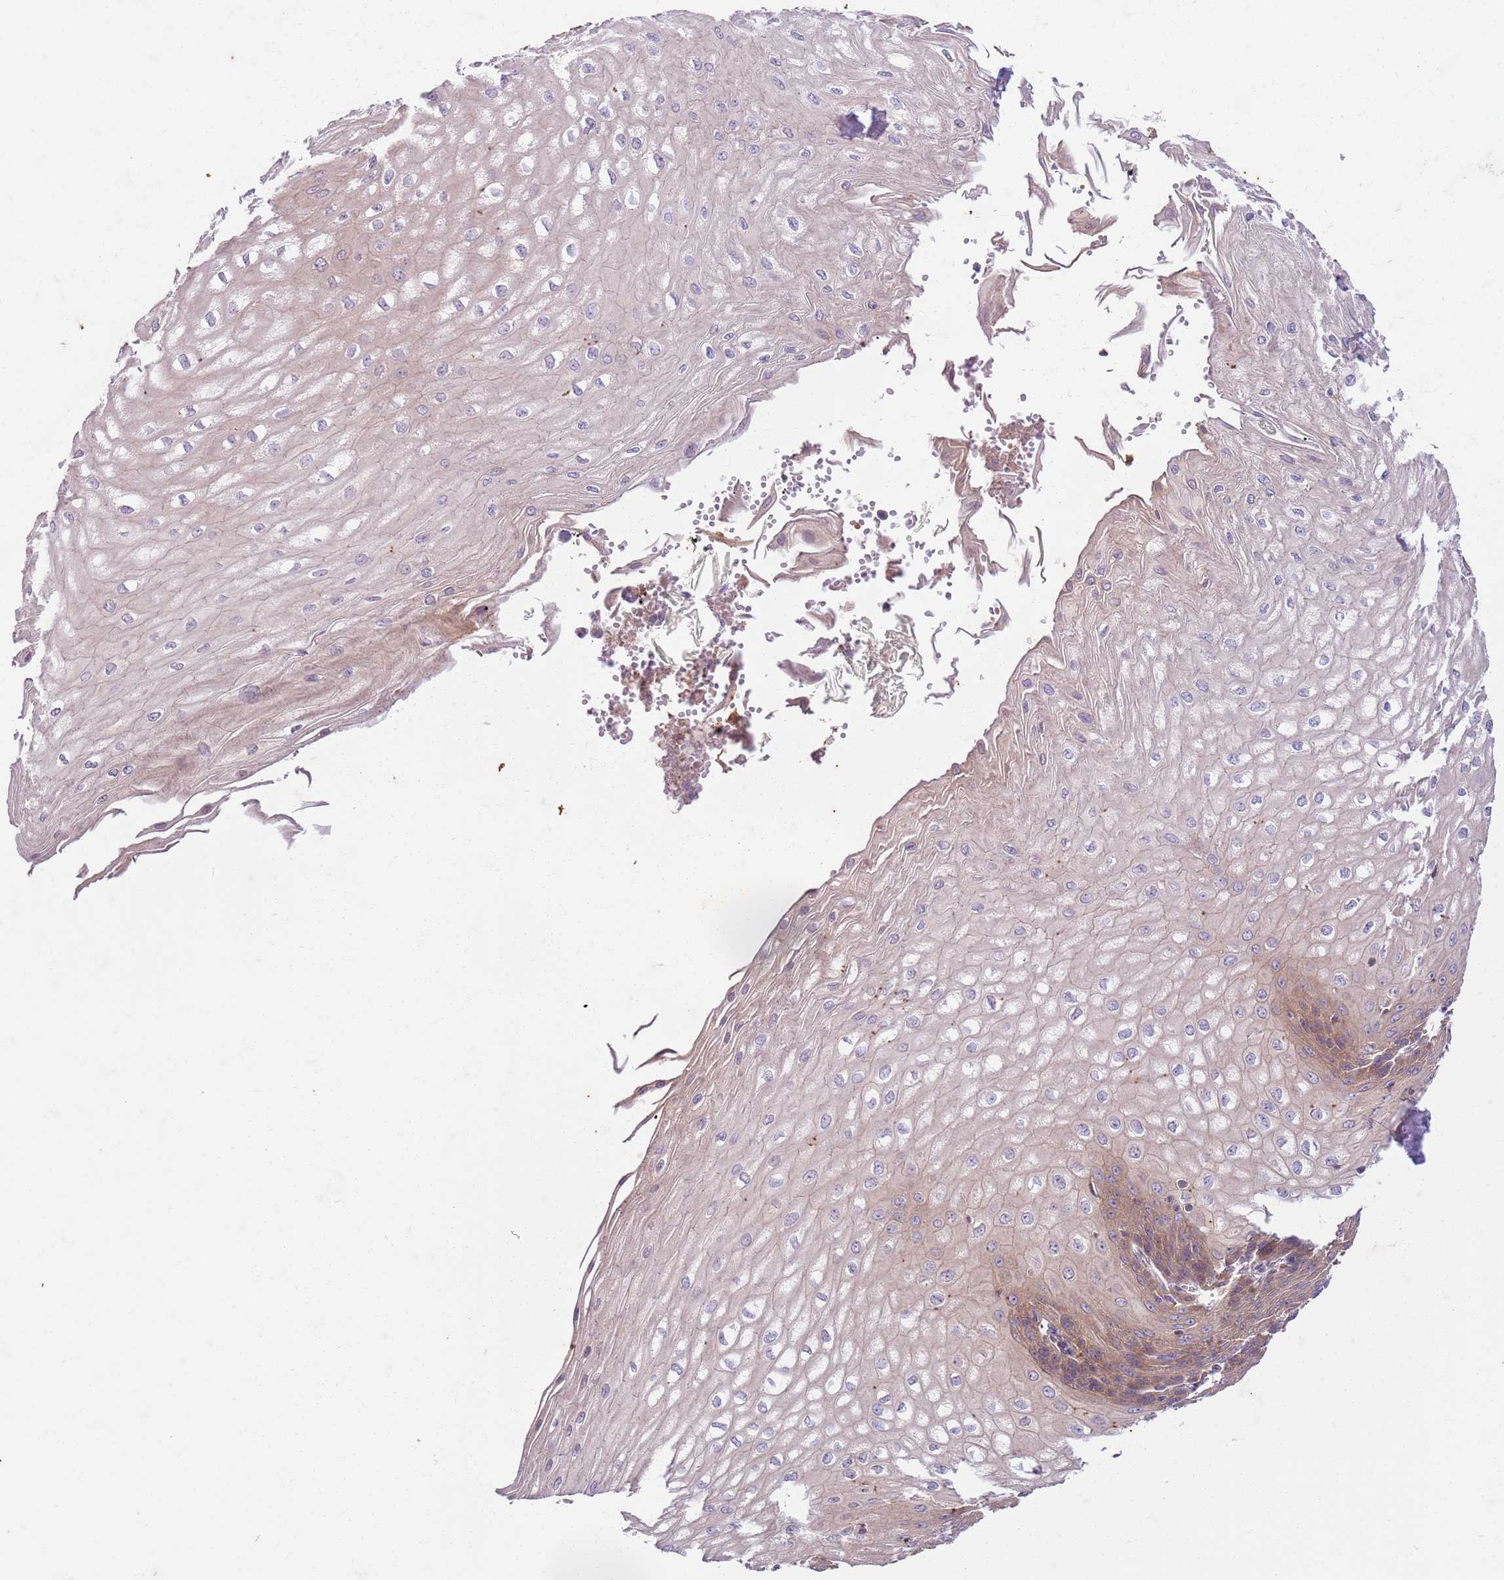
{"staining": {"intensity": "weak", "quantity": "25%-75%", "location": "cytoplasmic/membranous"}, "tissue": "esophagus", "cell_type": "Squamous epithelial cells", "image_type": "normal", "snomed": [{"axis": "morphology", "description": "Normal tissue, NOS"}, {"axis": "topography", "description": "Esophagus"}], "caption": "Immunohistochemistry image of unremarkable esophagus stained for a protein (brown), which demonstrates low levels of weak cytoplasmic/membranous staining in about 25%-75% of squamous epithelial cells.", "gene": "OSBP", "patient": {"sex": "male", "age": 60}}